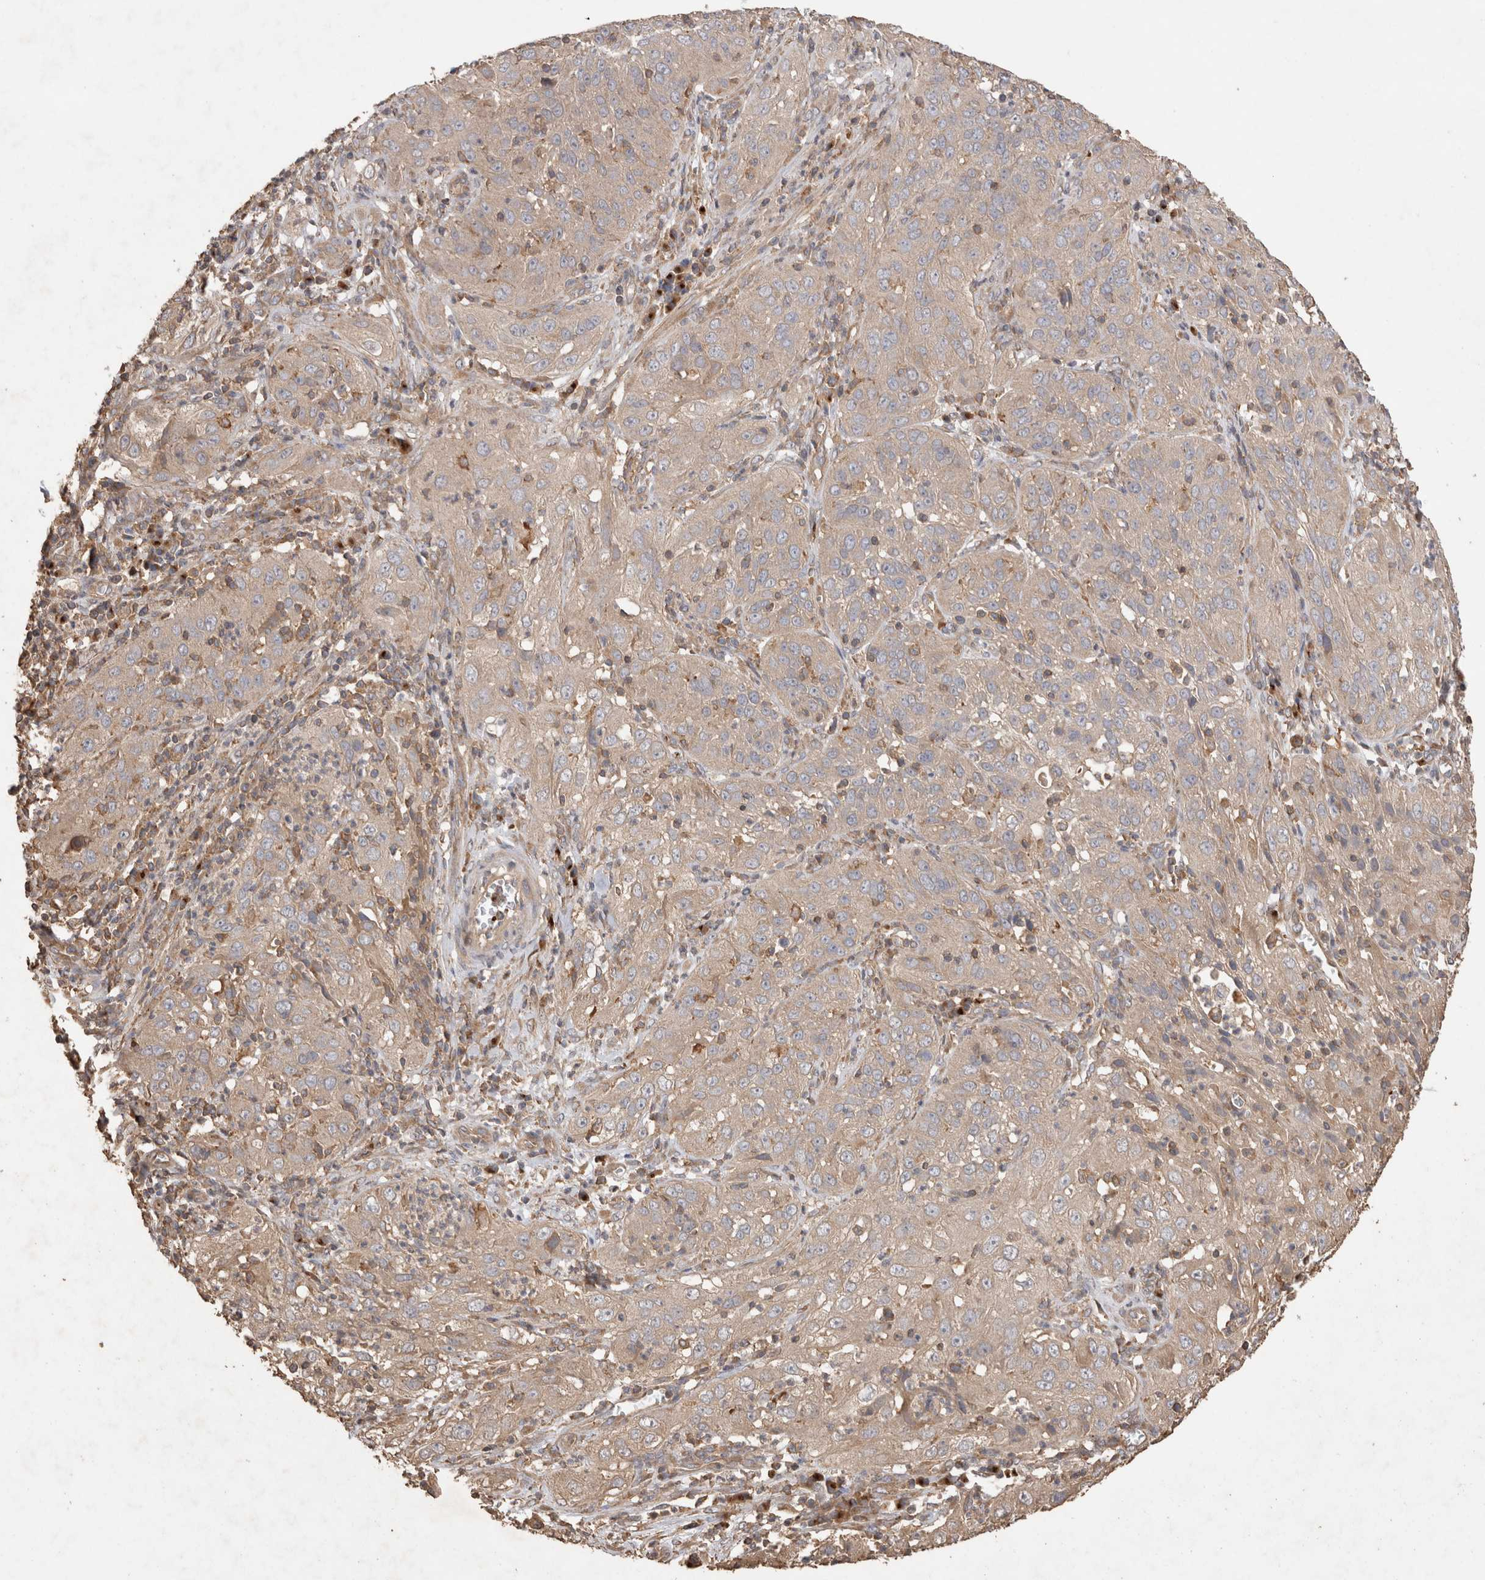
{"staining": {"intensity": "weak", "quantity": "25%-75%", "location": "cytoplasmic/membranous"}, "tissue": "cervical cancer", "cell_type": "Tumor cells", "image_type": "cancer", "snomed": [{"axis": "morphology", "description": "Squamous cell carcinoma, NOS"}, {"axis": "topography", "description": "Cervix"}], "caption": "Cervical squamous cell carcinoma stained with a protein marker shows weak staining in tumor cells.", "gene": "SNX31", "patient": {"sex": "female", "age": 32}}